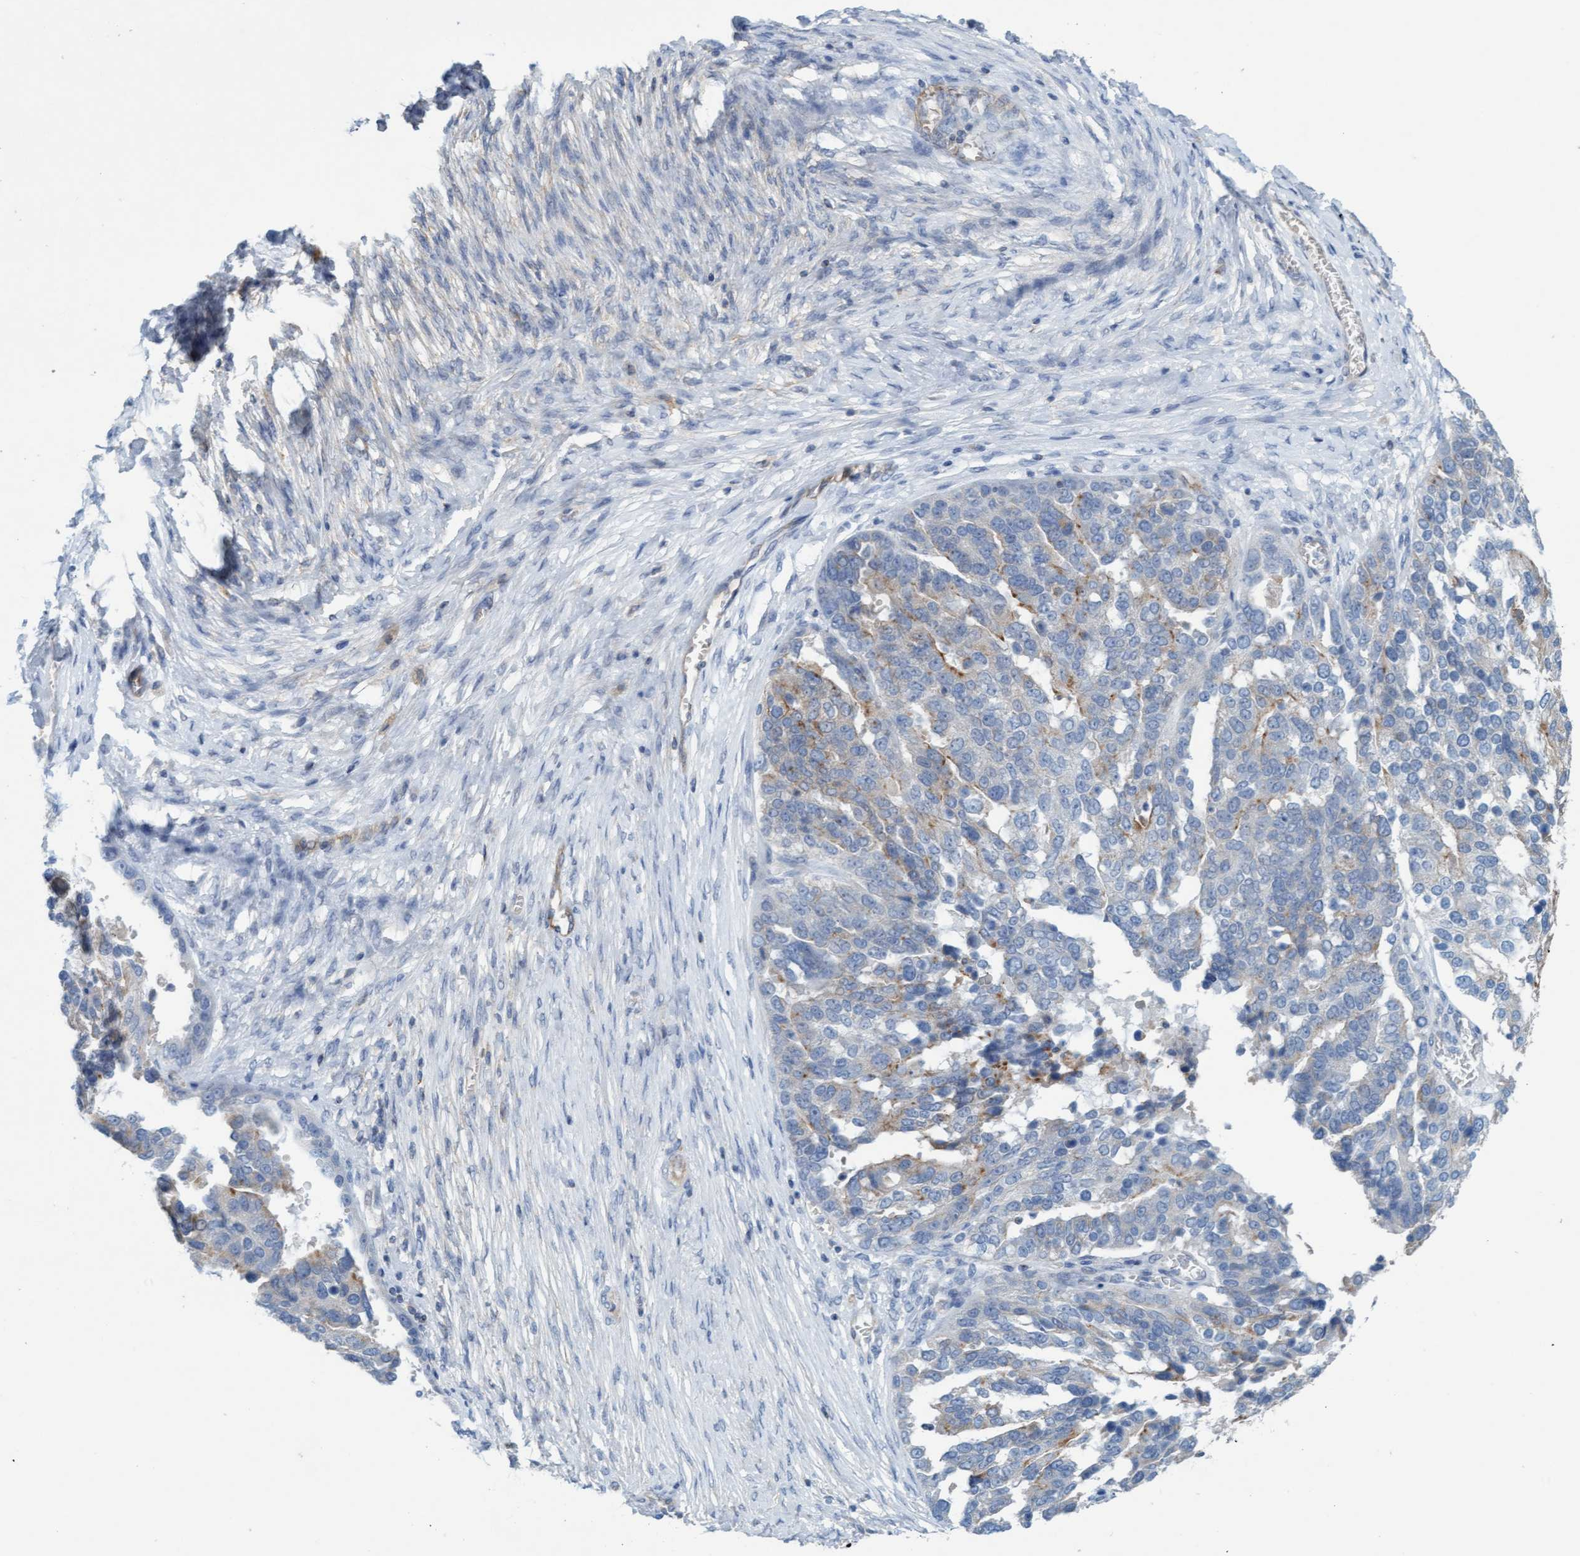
{"staining": {"intensity": "moderate", "quantity": "<25%", "location": "cytoplasmic/membranous"}, "tissue": "ovarian cancer", "cell_type": "Tumor cells", "image_type": "cancer", "snomed": [{"axis": "morphology", "description": "Cystadenocarcinoma, serous, NOS"}, {"axis": "topography", "description": "Ovary"}], "caption": "An IHC histopathology image of neoplastic tissue is shown. Protein staining in brown highlights moderate cytoplasmic/membranous positivity in serous cystadenocarcinoma (ovarian) within tumor cells.", "gene": "SIGIRR", "patient": {"sex": "female", "age": 44}}